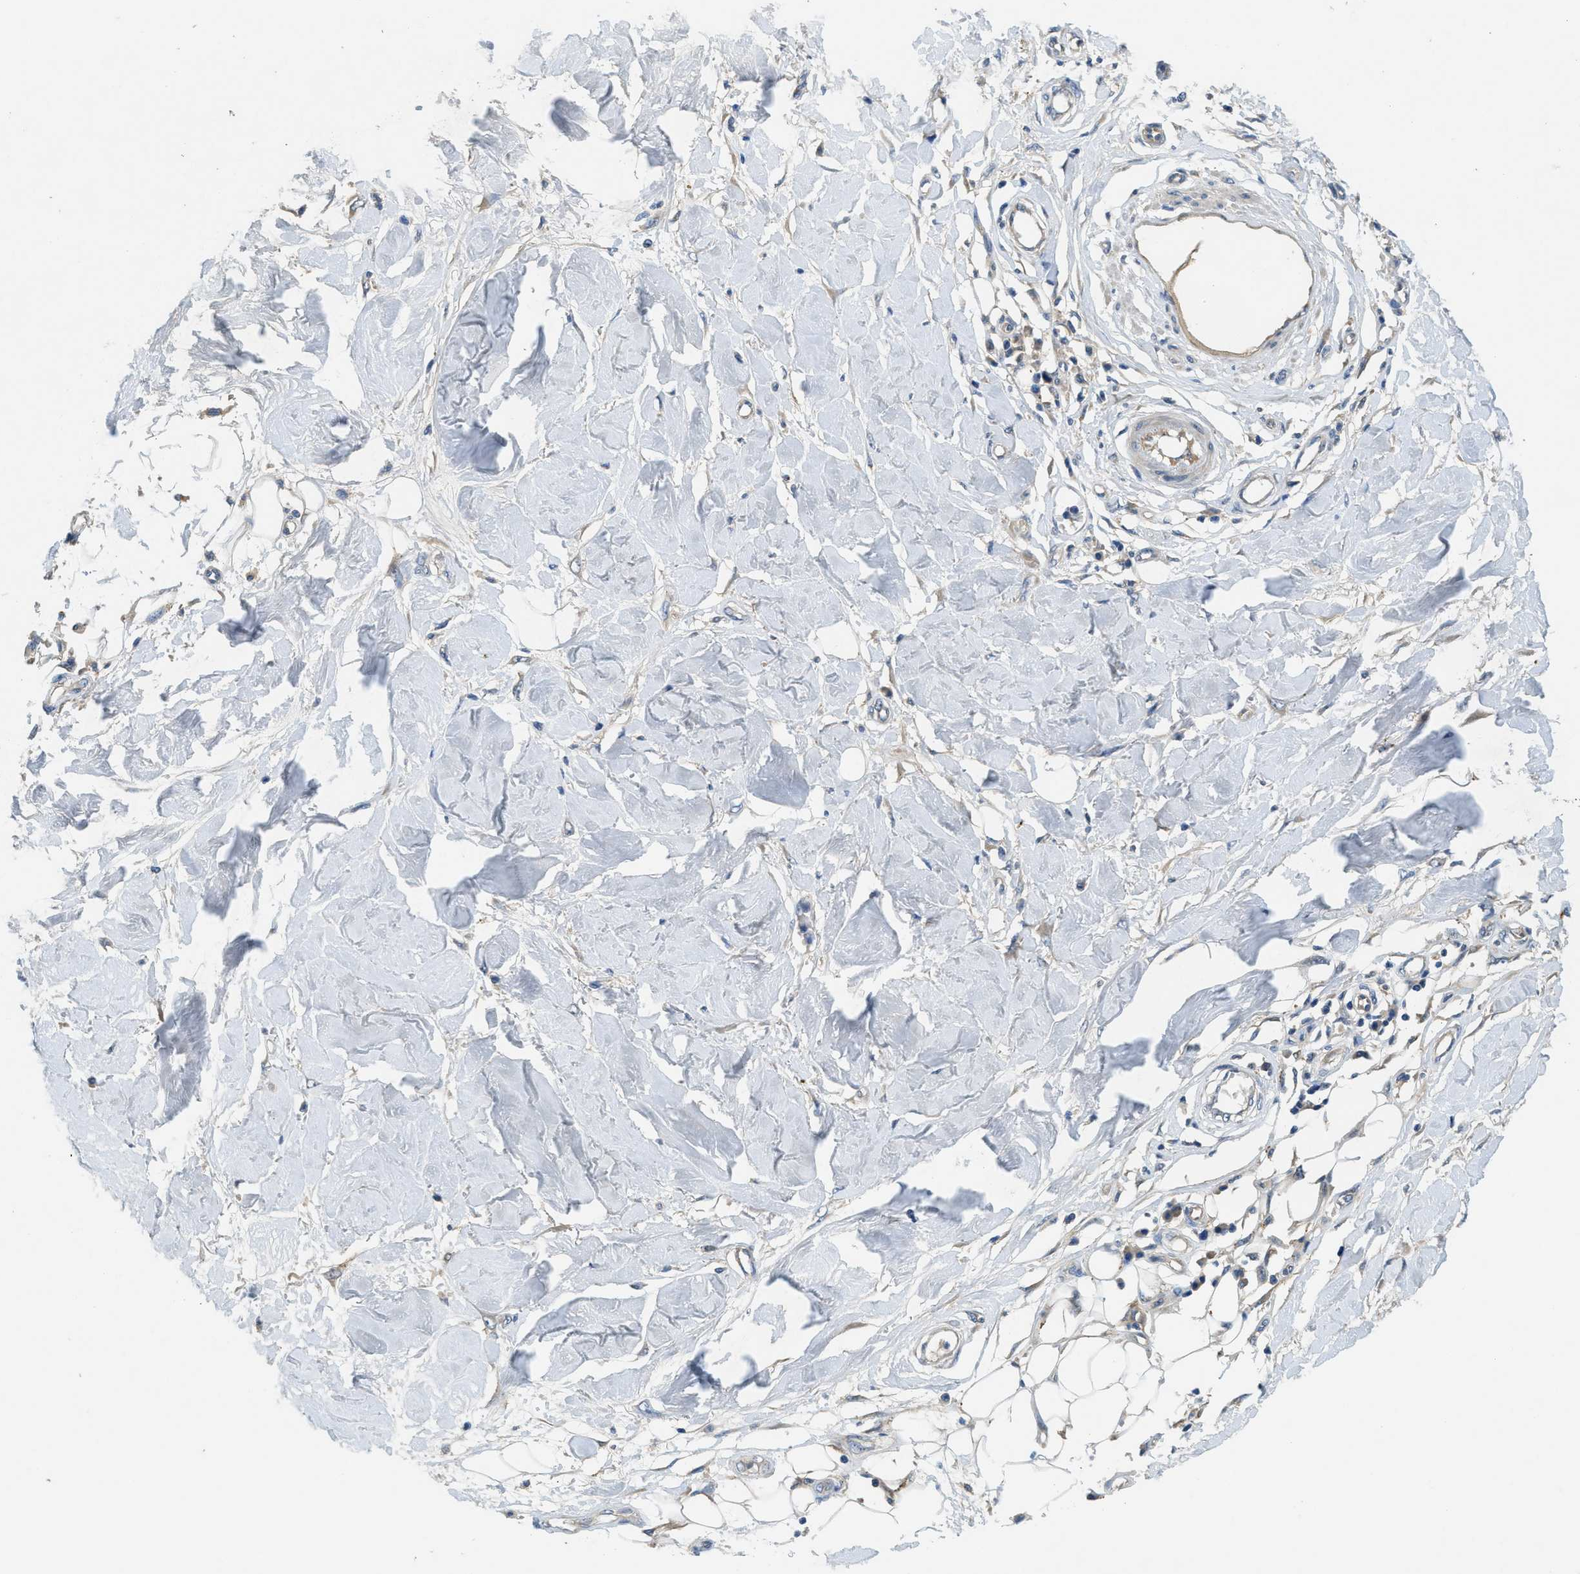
{"staining": {"intensity": "negative", "quantity": "none", "location": "none"}, "tissue": "adipose tissue", "cell_type": "Adipocytes", "image_type": "normal", "snomed": [{"axis": "morphology", "description": "Normal tissue, NOS"}, {"axis": "morphology", "description": "Squamous cell carcinoma, NOS"}, {"axis": "topography", "description": "Skin"}, {"axis": "topography", "description": "Peripheral nerve tissue"}], "caption": "Immunohistochemistry image of unremarkable adipose tissue: adipose tissue stained with DAB exhibits no significant protein staining in adipocytes. (Brightfield microscopy of DAB (3,3'-diaminobenzidine) immunohistochemistry (IHC) at high magnification).", "gene": "RIPK2", "patient": {"sex": "male", "age": 83}}